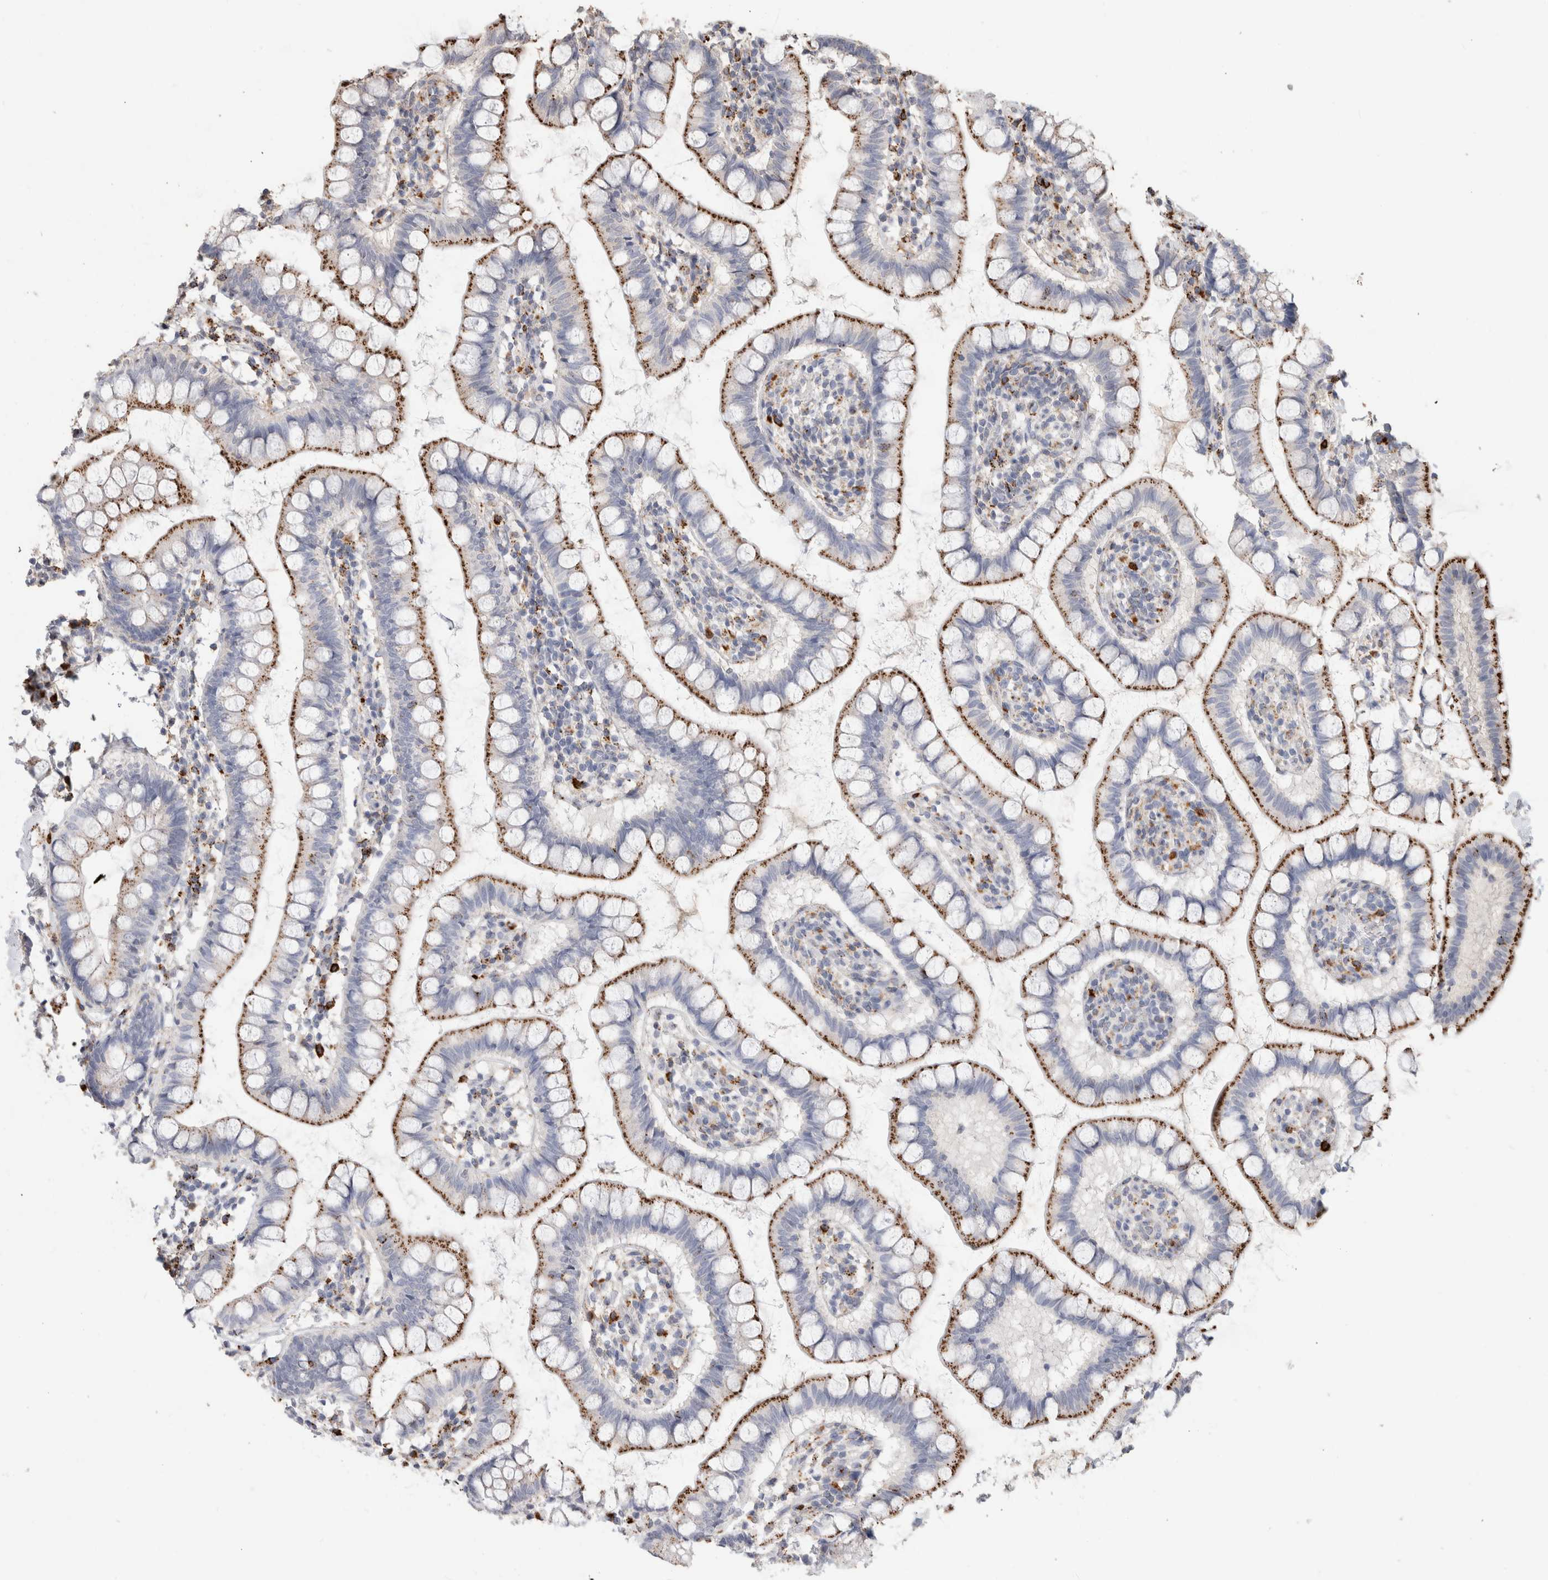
{"staining": {"intensity": "moderate", "quantity": "25%-75%", "location": "cytoplasmic/membranous"}, "tissue": "small intestine", "cell_type": "Glandular cells", "image_type": "normal", "snomed": [{"axis": "morphology", "description": "Normal tissue, NOS"}, {"axis": "topography", "description": "Small intestine"}], "caption": "Unremarkable small intestine exhibits moderate cytoplasmic/membranous positivity in about 25%-75% of glandular cells The protein is stained brown, and the nuclei are stained in blue (DAB IHC with brightfield microscopy, high magnification)..", "gene": "ARSA", "patient": {"sex": "female", "age": 84}}